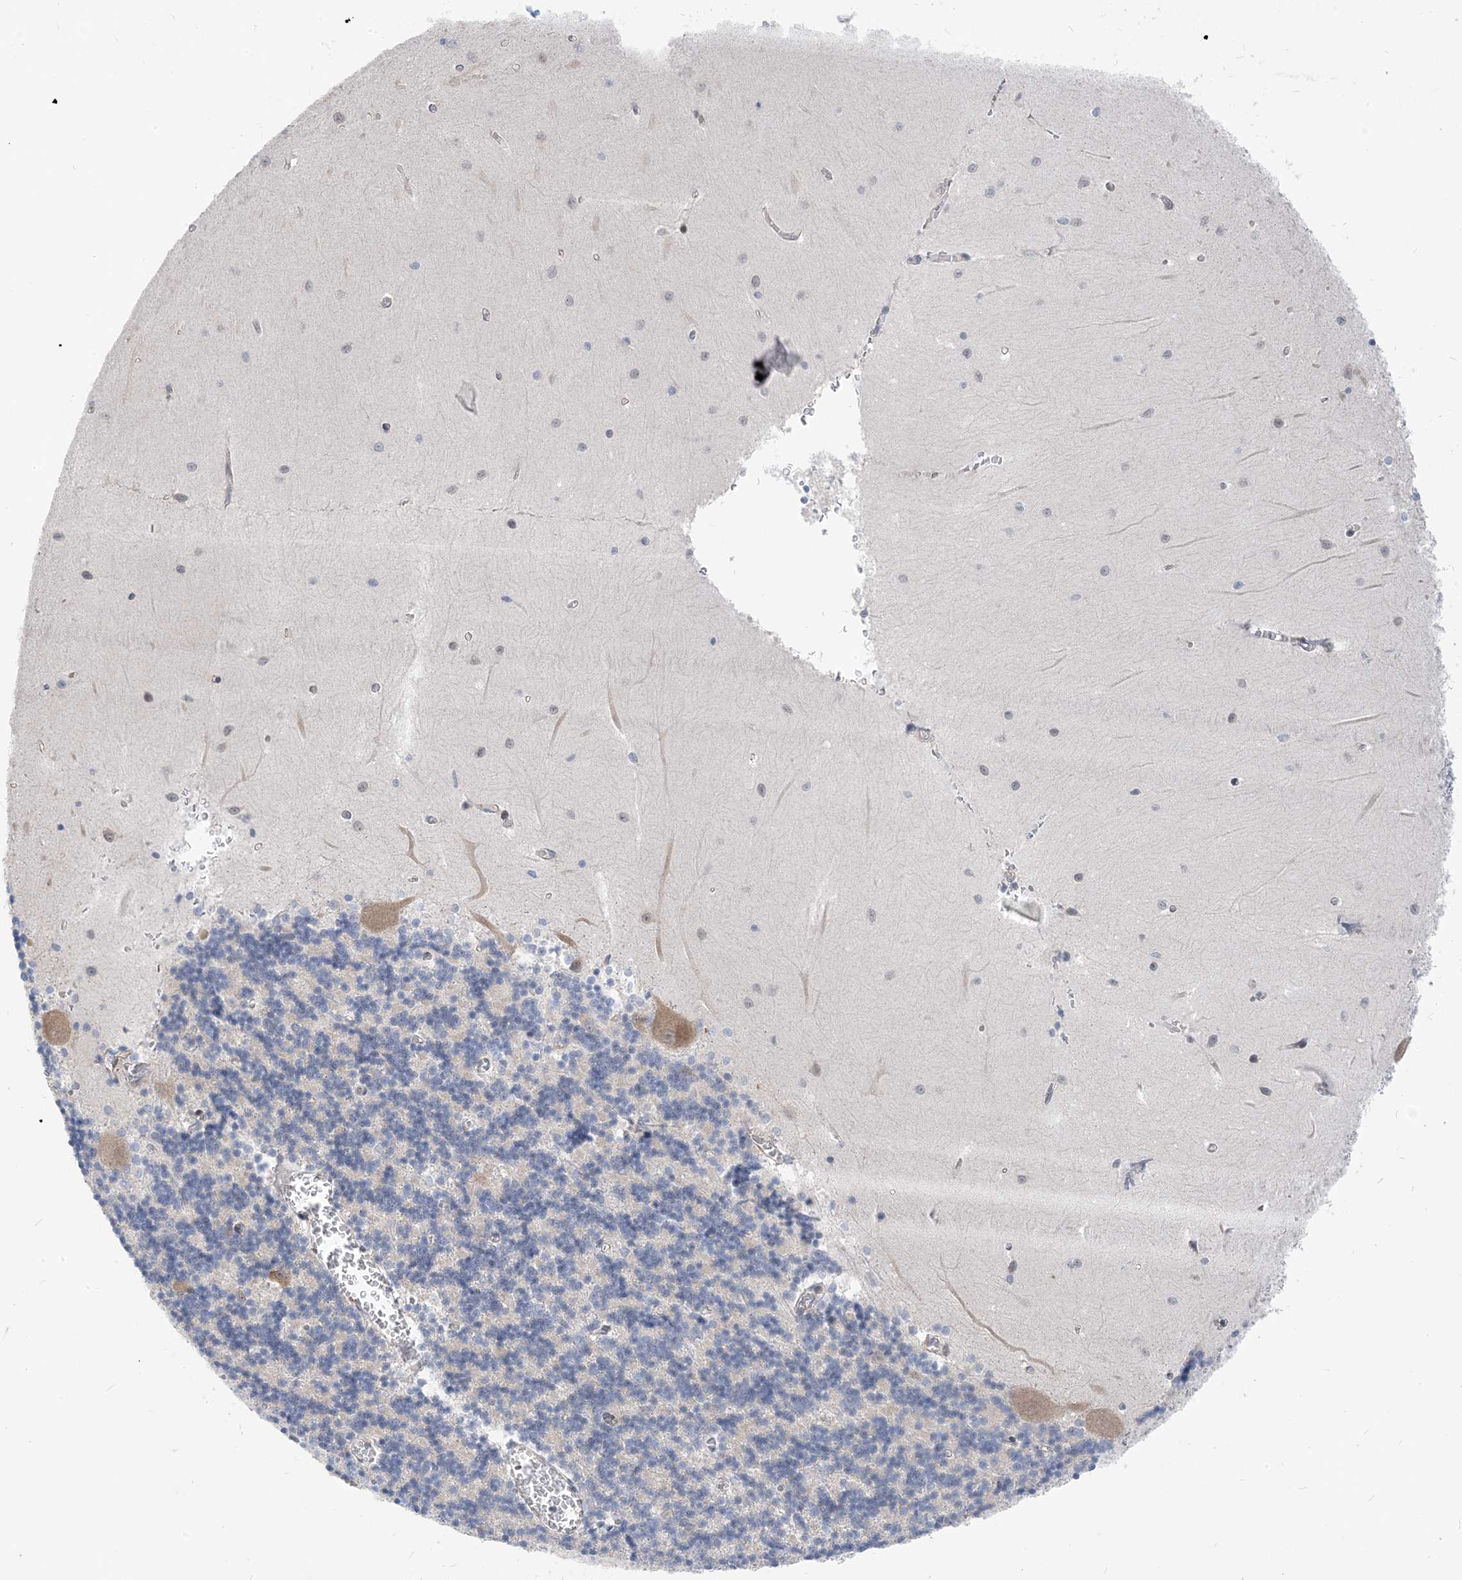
{"staining": {"intensity": "negative", "quantity": "none", "location": "none"}, "tissue": "cerebellum", "cell_type": "Cells in granular layer", "image_type": "normal", "snomed": [{"axis": "morphology", "description": "Normal tissue, NOS"}, {"axis": "topography", "description": "Cerebellum"}], "caption": "This is an immunohistochemistry (IHC) image of normal human cerebellum. There is no expression in cells in granular layer.", "gene": "PLEKHA3", "patient": {"sex": "male", "age": 37}}